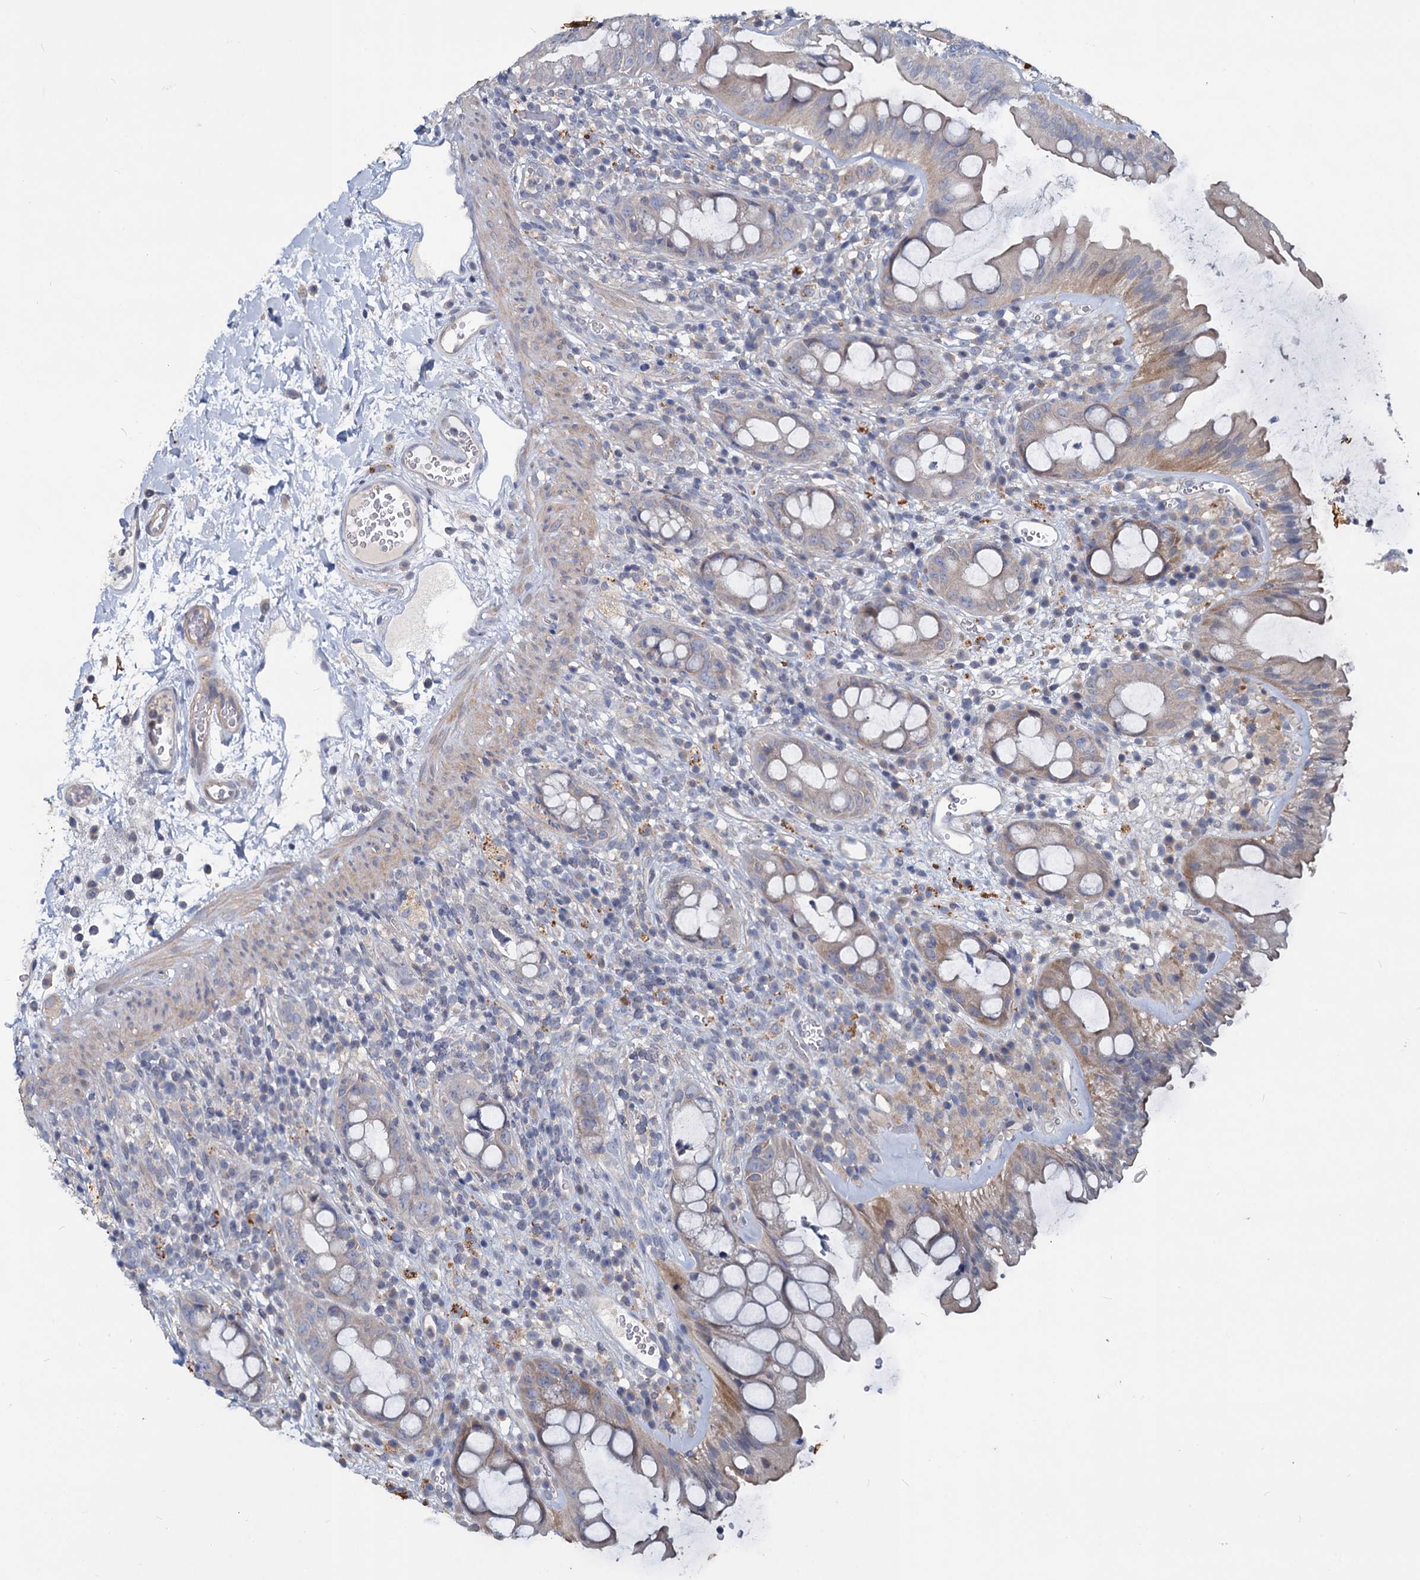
{"staining": {"intensity": "weak", "quantity": "25%-75%", "location": "cytoplasmic/membranous"}, "tissue": "rectum", "cell_type": "Glandular cells", "image_type": "normal", "snomed": [{"axis": "morphology", "description": "Normal tissue, NOS"}, {"axis": "topography", "description": "Rectum"}], "caption": "The micrograph exhibits staining of normal rectum, revealing weak cytoplasmic/membranous protein staining (brown color) within glandular cells. (Brightfield microscopy of DAB IHC at high magnification).", "gene": "SLC2A7", "patient": {"sex": "female", "age": 57}}